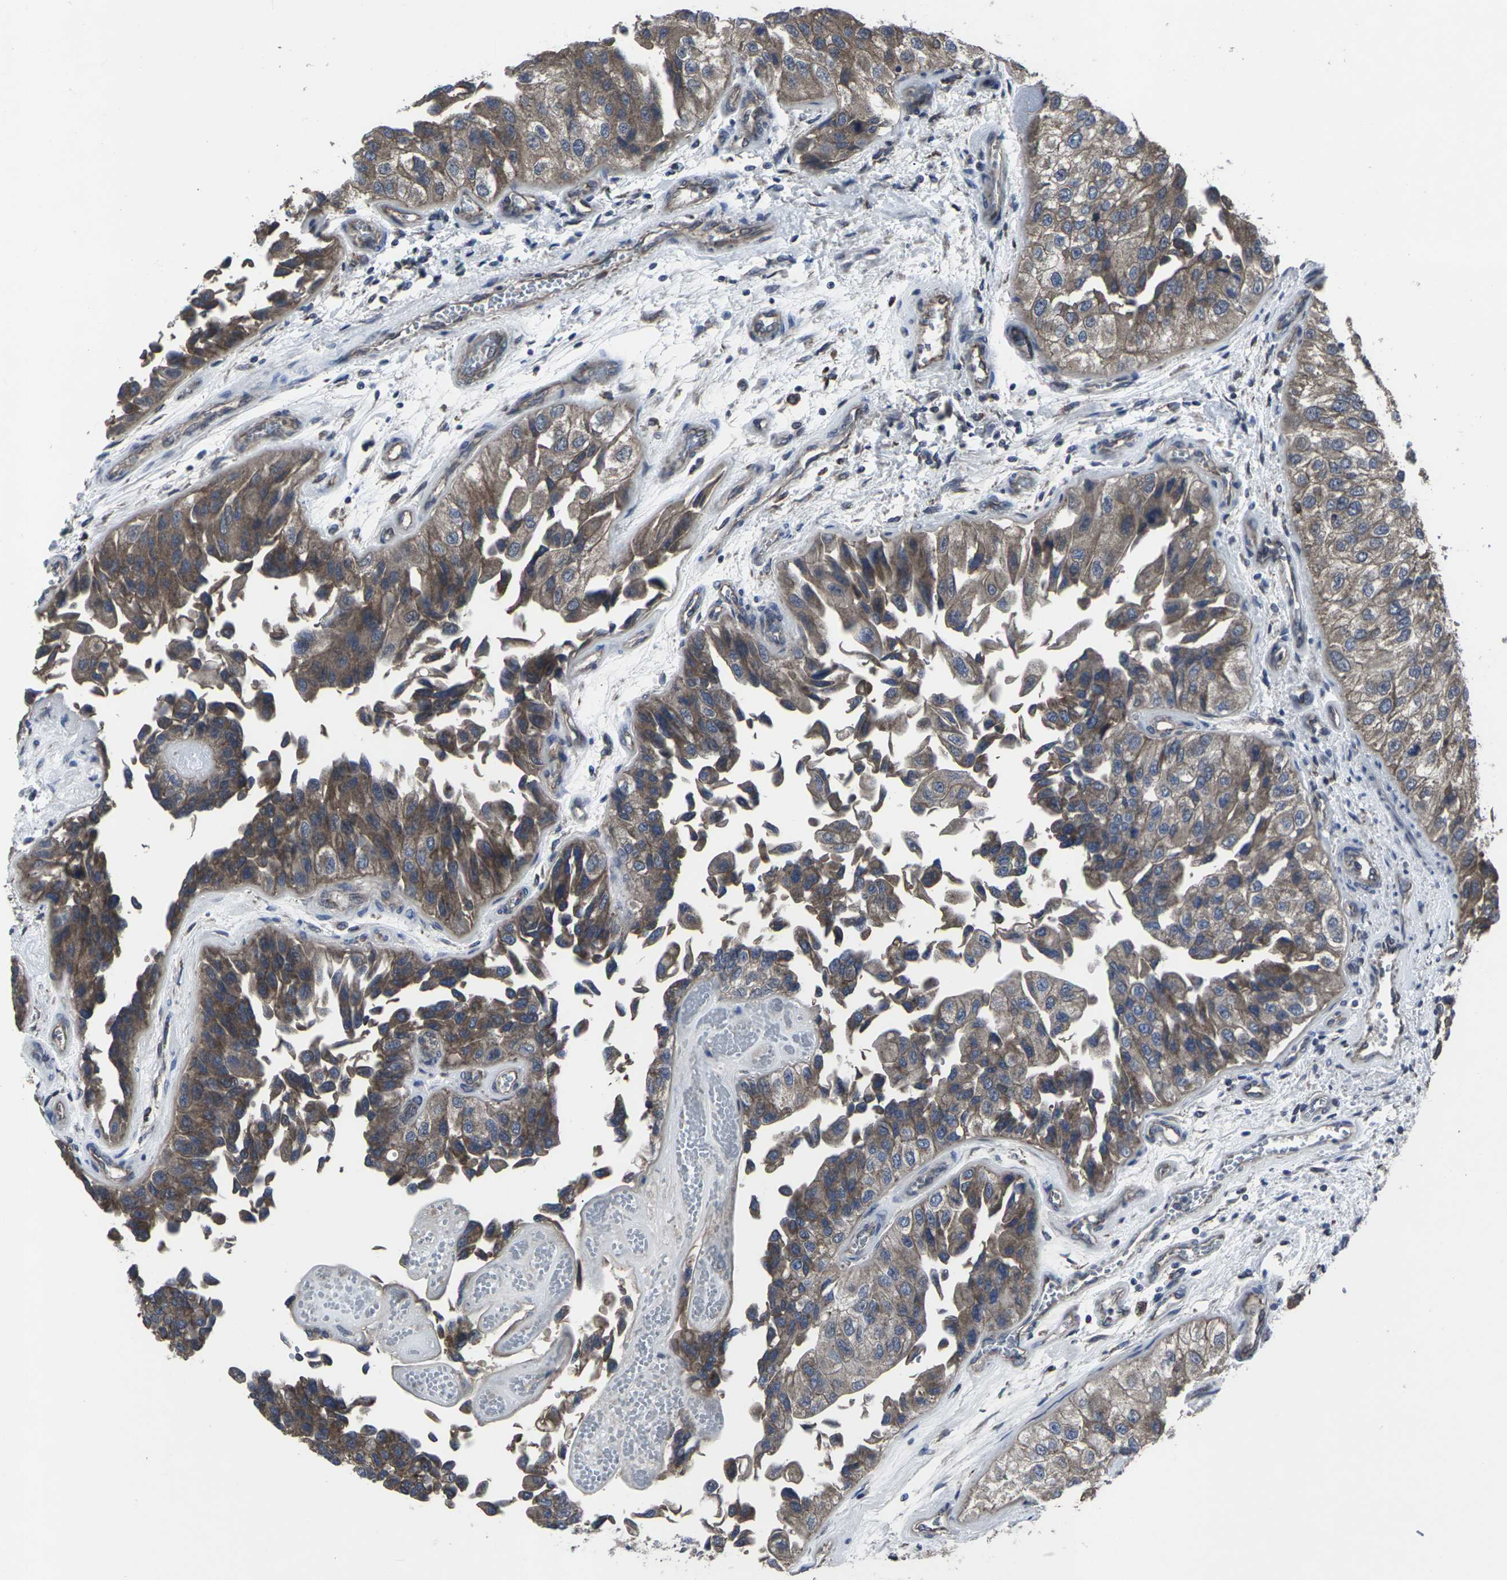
{"staining": {"intensity": "moderate", "quantity": ">75%", "location": "cytoplasmic/membranous"}, "tissue": "urothelial cancer", "cell_type": "Tumor cells", "image_type": "cancer", "snomed": [{"axis": "morphology", "description": "Urothelial carcinoma, High grade"}, {"axis": "topography", "description": "Kidney"}, {"axis": "topography", "description": "Urinary bladder"}], "caption": "Protein analysis of urothelial carcinoma (high-grade) tissue demonstrates moderate cytoplasmic/membranous positivity in about >75% of tumor cells. The protein of interest is stained brown, and the nuclei are stained in blue (DAB (3,3'-diaminobenzidine) IHC with brightfield microscopy, high magnification).", "gene": "MAPKAPK2", "patient": {"sex": "male", "age": 77}}